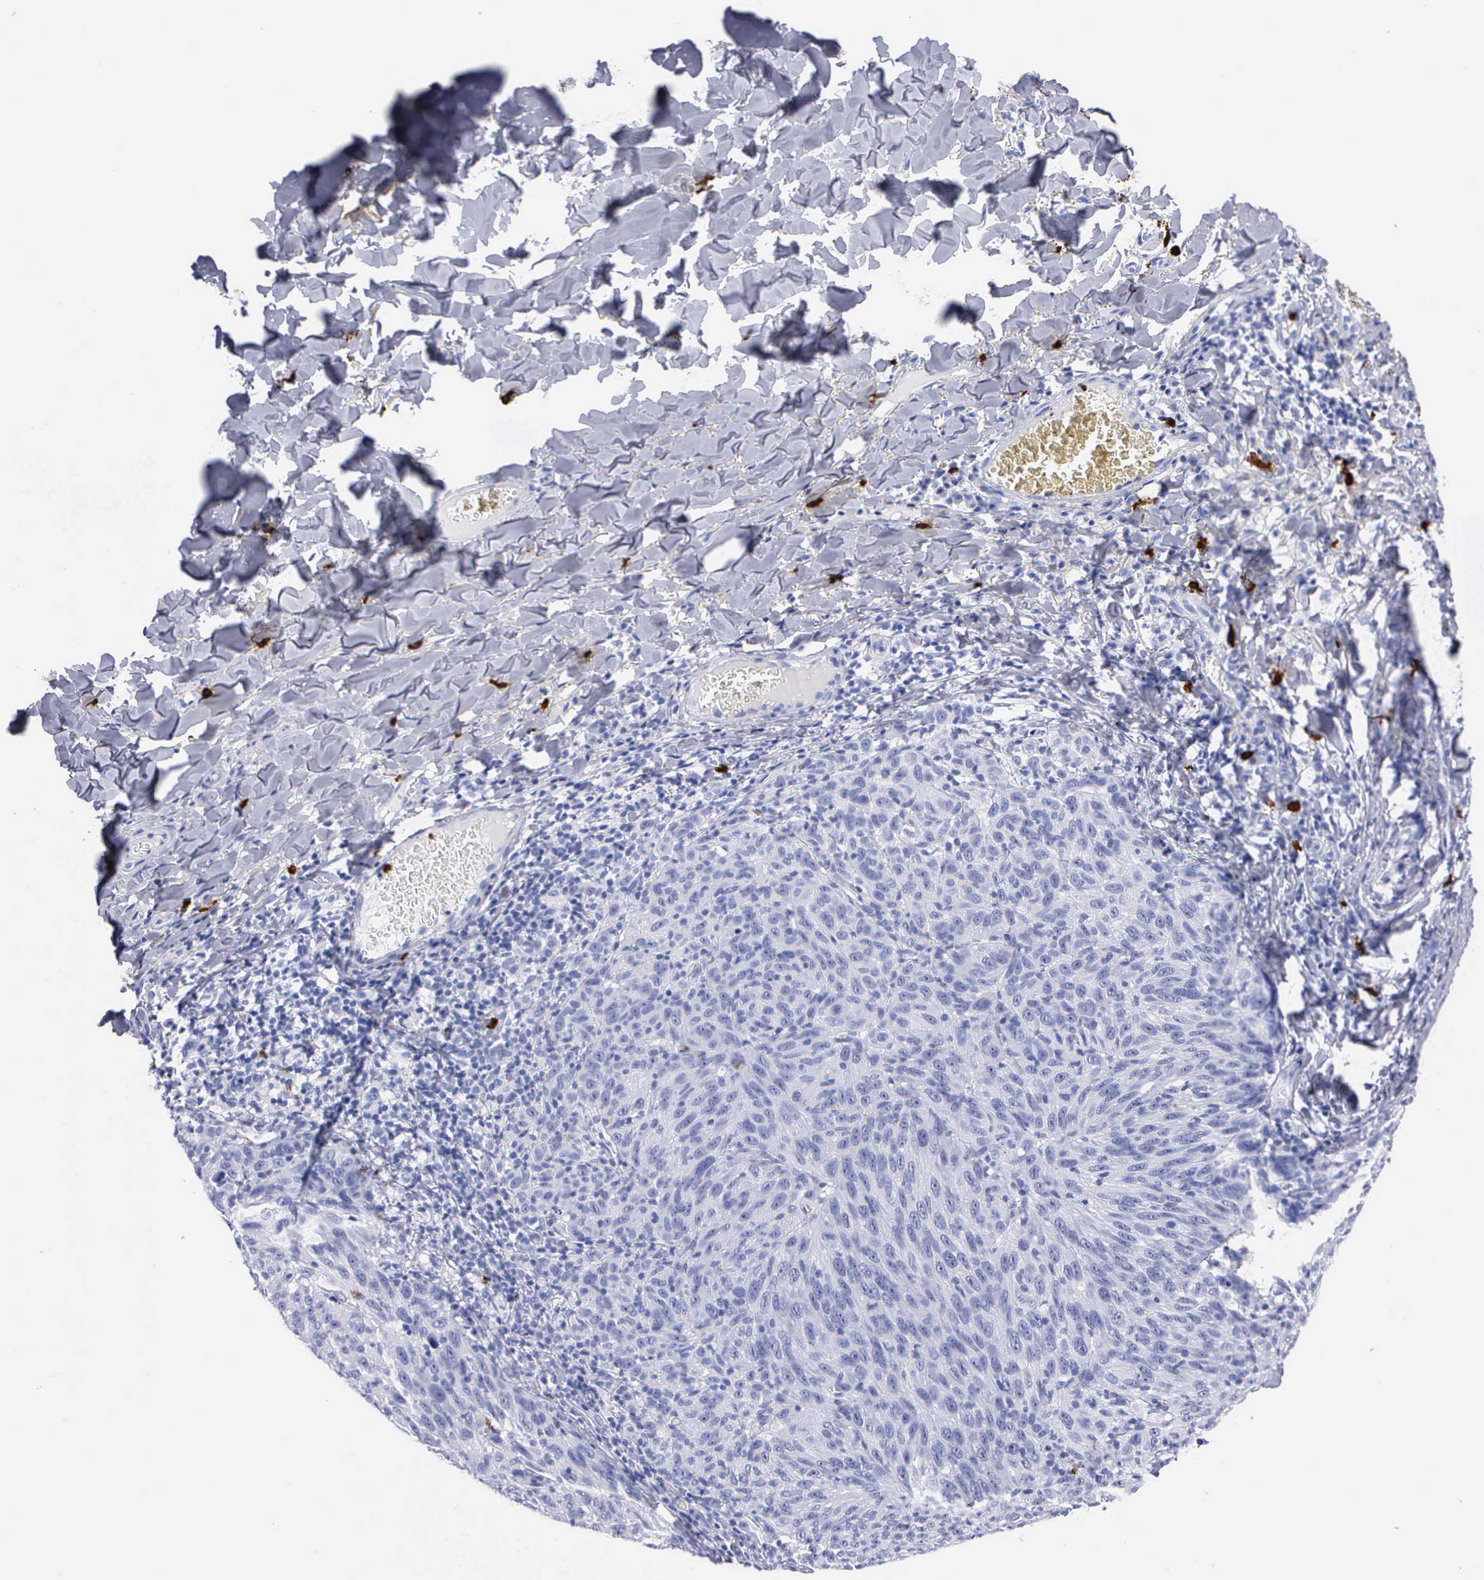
{"staining": {"intensity": "negative", "quantity": "none", "location": "none"}, "tissue": "melanoma", "cell_type": "Tumor cells", "image_type": "cancer", "snomed": [{"axis": "morphology", "description": "Malignant melanoma, NOS"}, {"axis": "topography", "description": "Skin"}], "caption": "Immunohistochemical staining of human malignant melanoma reveals no significant staining in tumor cells.", "gene": "CTSG", "patient": {"sex": "male", "age": 76}}